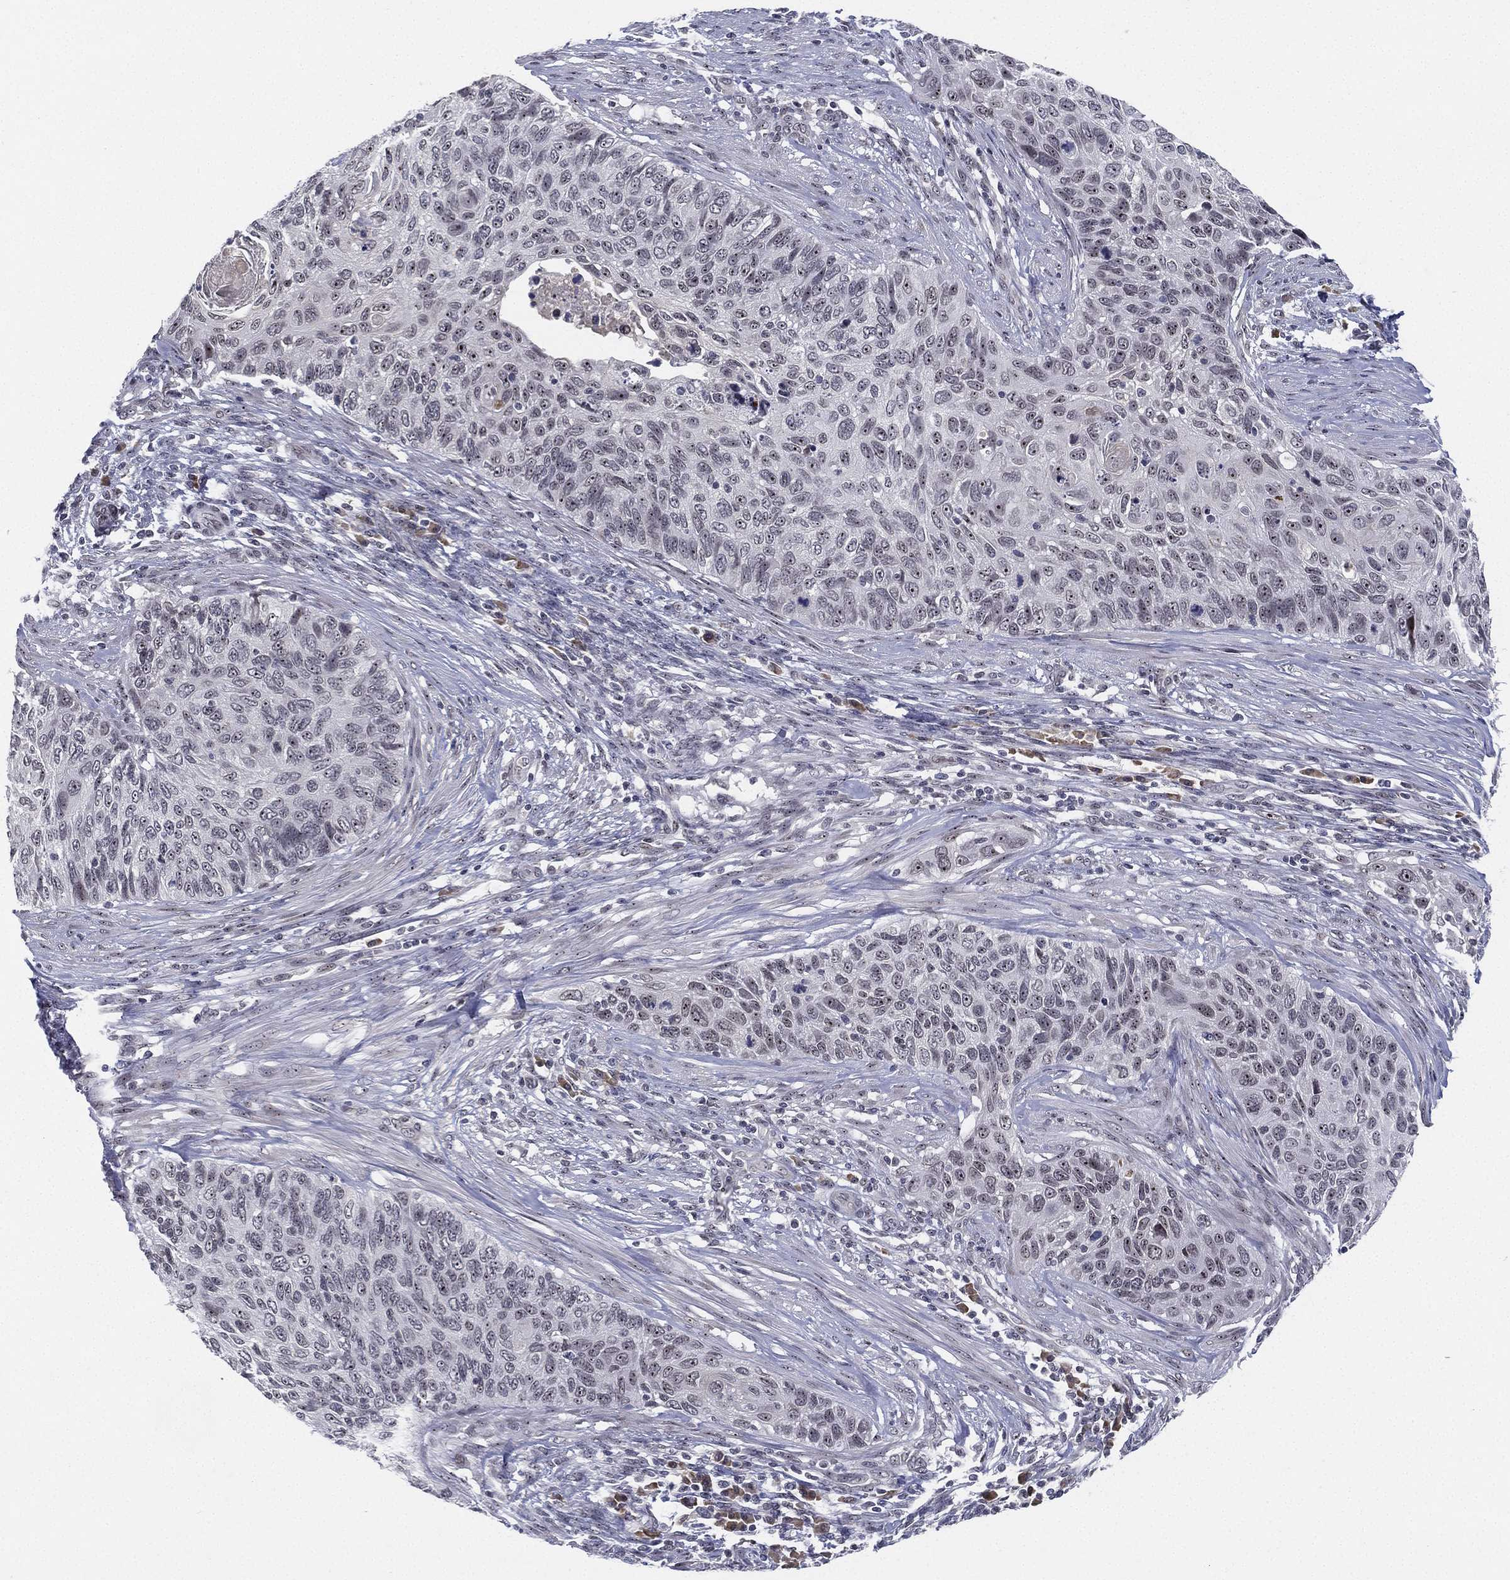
{"staining": {"intensity": "negative", "quantity": "none", "location": "none"}, "tissue": "cervical cancer", "cell_type": "Tumor cells", "image_type": "cancer", "snomed": [{"axis": "morphology", "description": "Squamous cell carcinoma, NOS"}, {"axis": "topography", "description": "Cervix"}], "caption": "An immunohistochemistry (IHC) histopathology image of cervical cancer (squamous cell carcinoma) is shown. There is no staining in tumor cells of cervical cancer (squamous cell carcinoma). (DAB (3,3'-diaminobenzidine) immunohistochemistry with hematoxylin counter stain).", "gene": "MS4A8", "patient": {"sex": "female", "age": 70}}